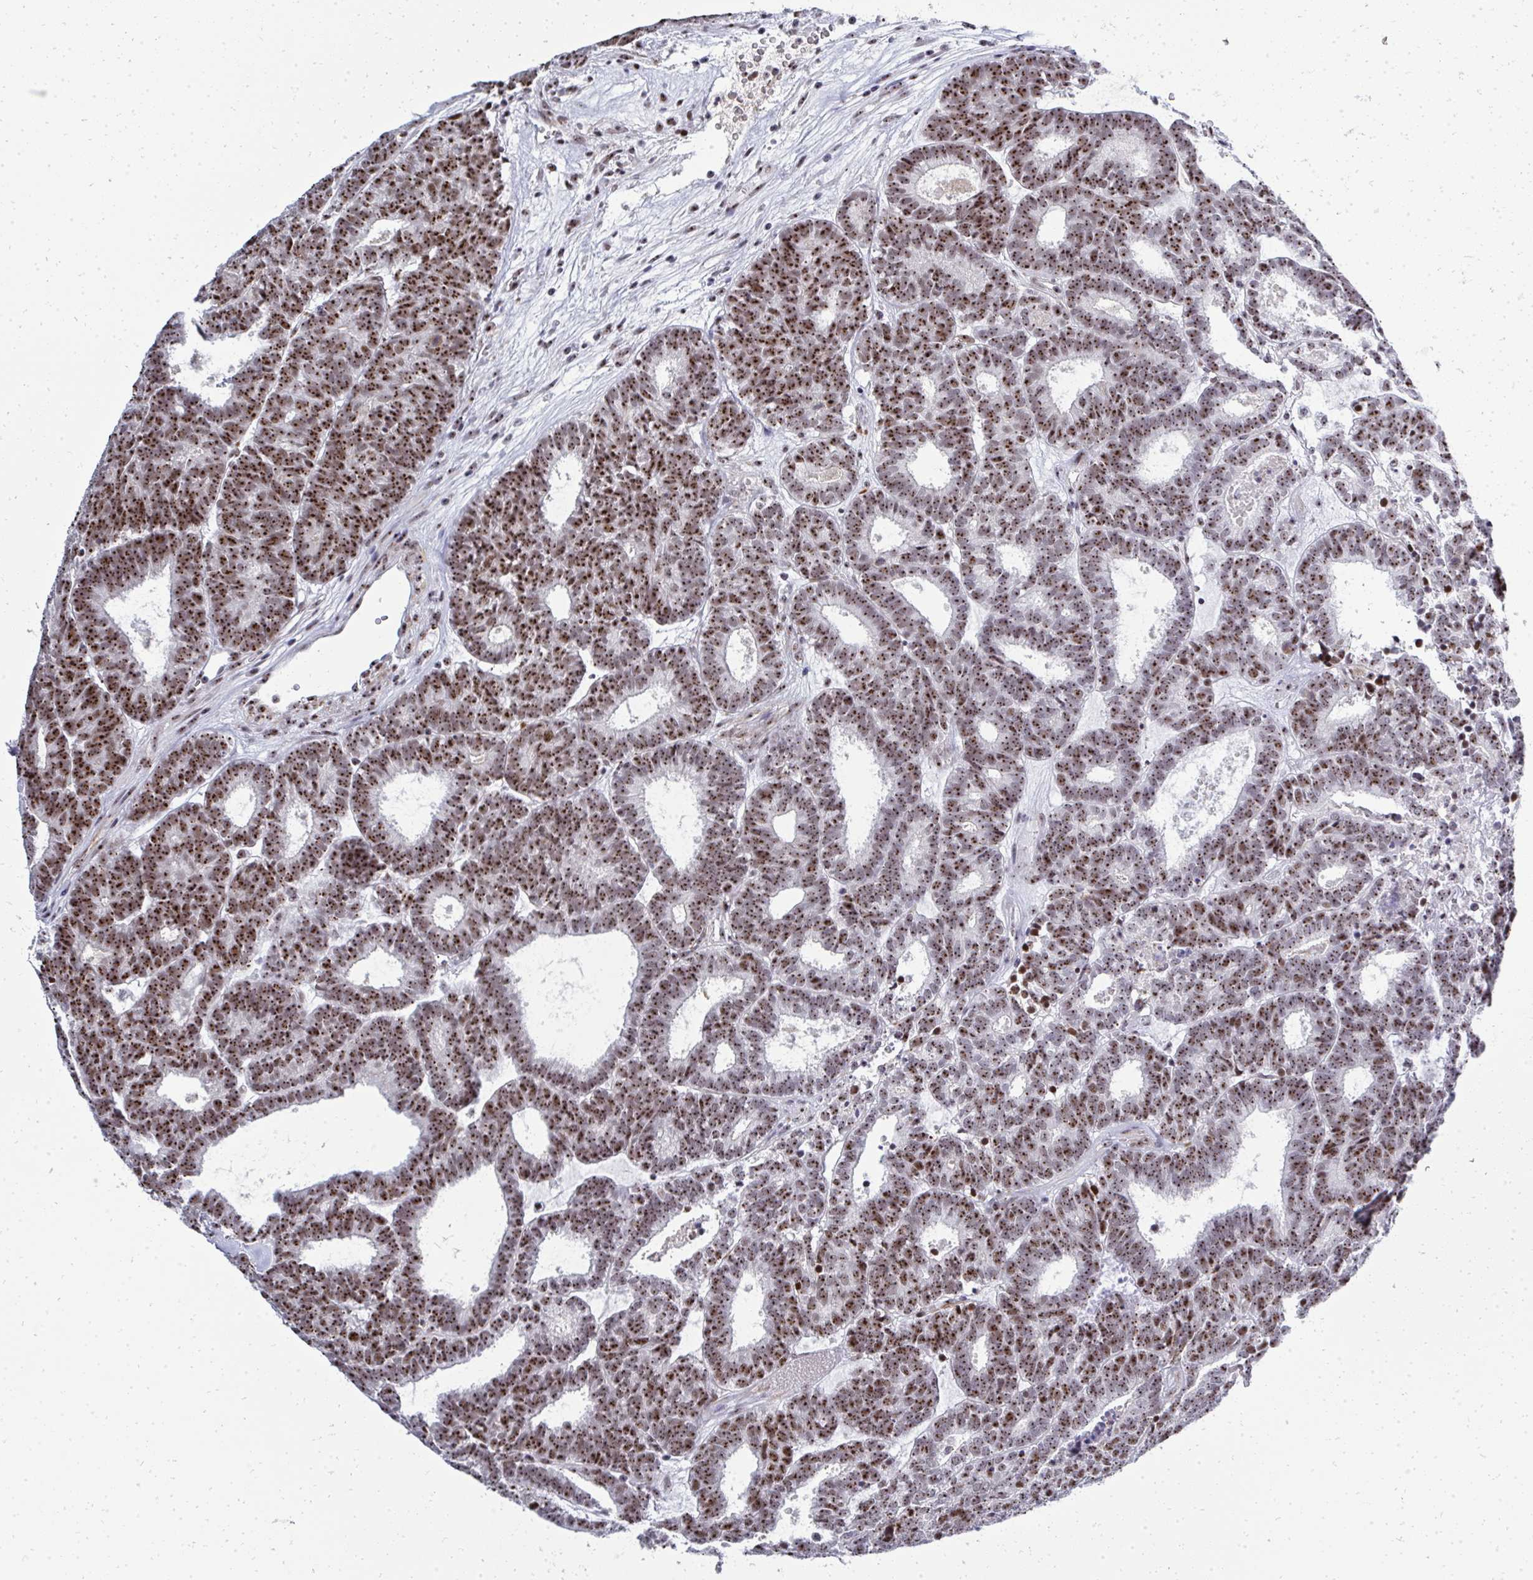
{"staining": {"intensity": "moderate", "quantity": ">75%", "location": "nuclear"}, "tissue": "head and neck cancer", "cell_type": "Tumor cells", "image_type": "cancer", "snomed": [{"axis": "morphology", "description": "Adenocarcinoma, NOS"}, {"axis": "topography", "description": "Head-Neck"}], "caption": "DAB (3,3'-diaminobenzidine) immunohistochemical staining of adenocarcinoma (head and neck) displays moderate nuclear protein expression in about >75% of tumor cells. The protein of interest is shown in brown color, while the nuclei are stained blue.", "gene": "SIRT7", "patient": {"sex": "female", "age": 81}}